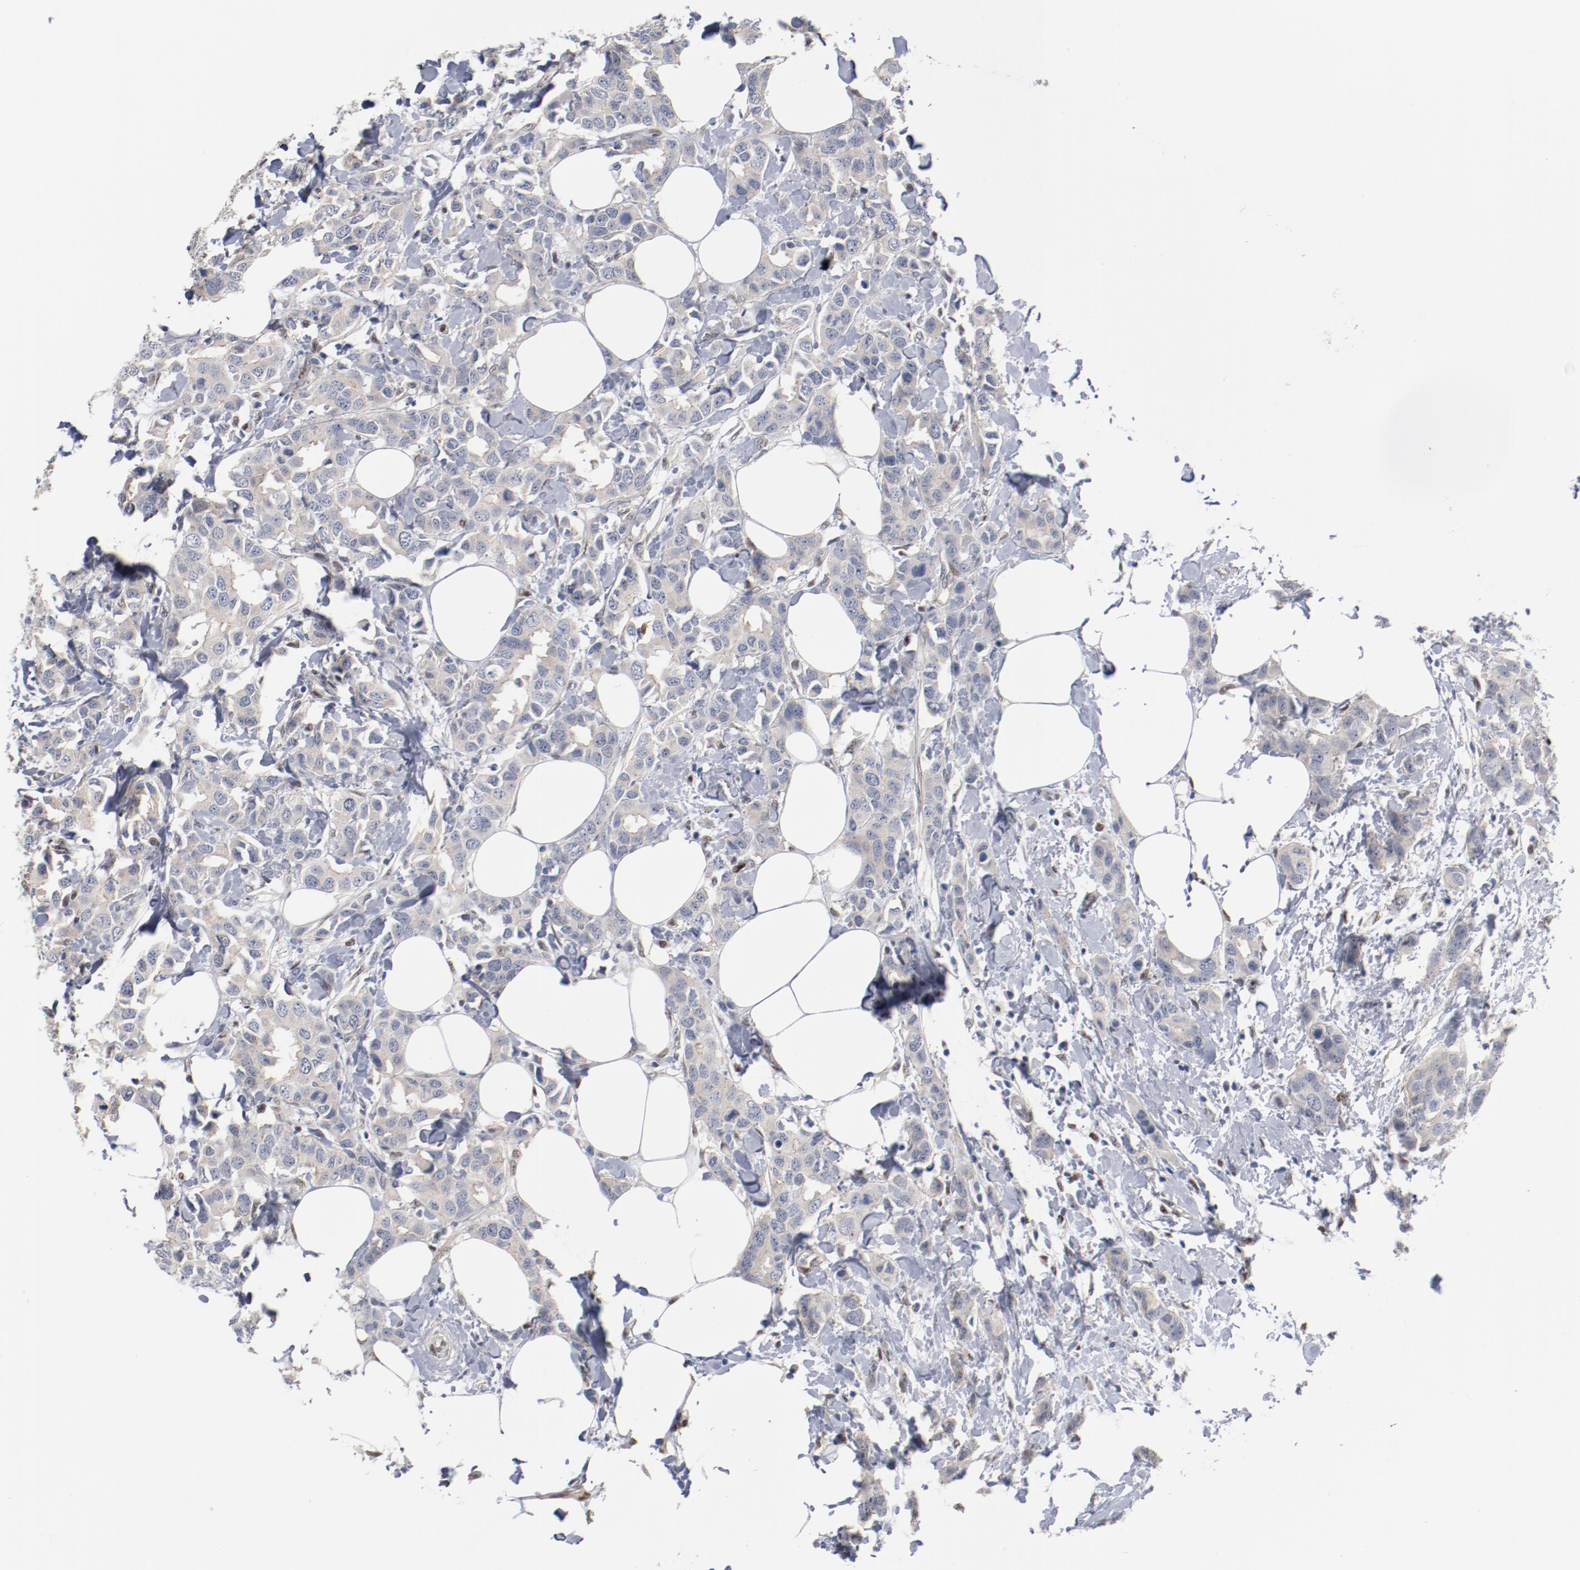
{"staining": {"intensity": "negative", "quantity": "none", "location": "none"}, "tissue": "breast cancer", "cell_type": "Tumor cells", "image_type": "cancer", "snomed": [{"axis": "morphology", "description": "Normal tissue, NOS"}, {"axis": "morphology", "description": "Duct carcinoma"}, {"axis": "topography", "description": "Breast"}], "caption": "Breast cancer (infiltrating ductal carcinoma) was stained to show a protein in brown. There is no significant staining in tumor cells.", "gene": "ZEB2", "patient": {"sex": "female", "age": 50}}